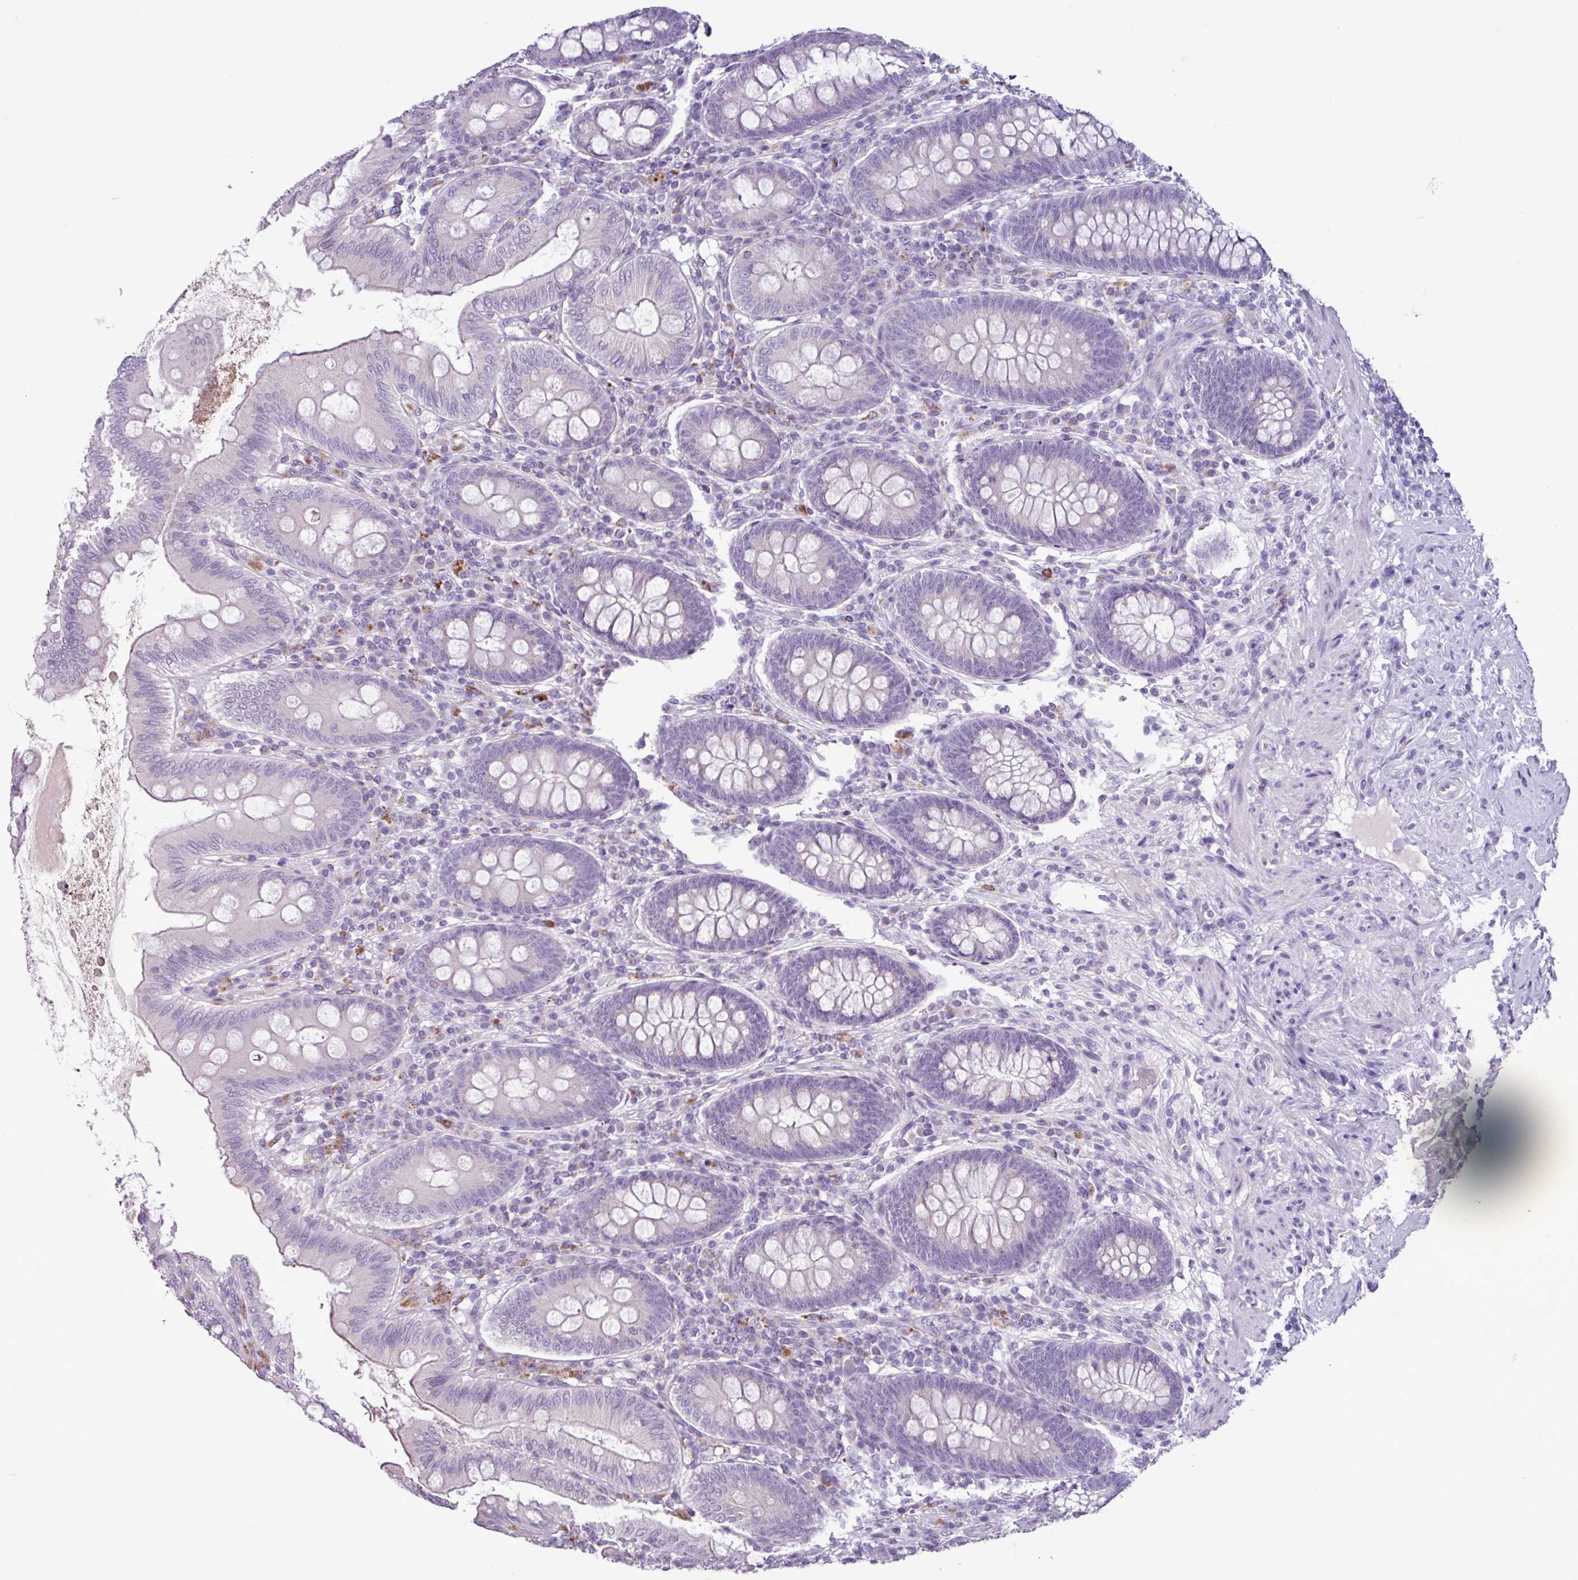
{"staining": {"intensity": "negative", "quantity": "none", "location": "none"}, "tissue": "appendix", "cell_type": "Glandular cells", "image_type": "normal", "snomed": [{"axis": "morphology", "description": "Normal tissue, NOS"}, {"axis": "topography", "description": "Appendix"}], "caption": "Photomicrograph shows no significant protein expression in glandular cells of benign appendix. Nuclei are stained in blue.", "gene": "C9orf24", "patient": {"sex": "male", "age": 71}}